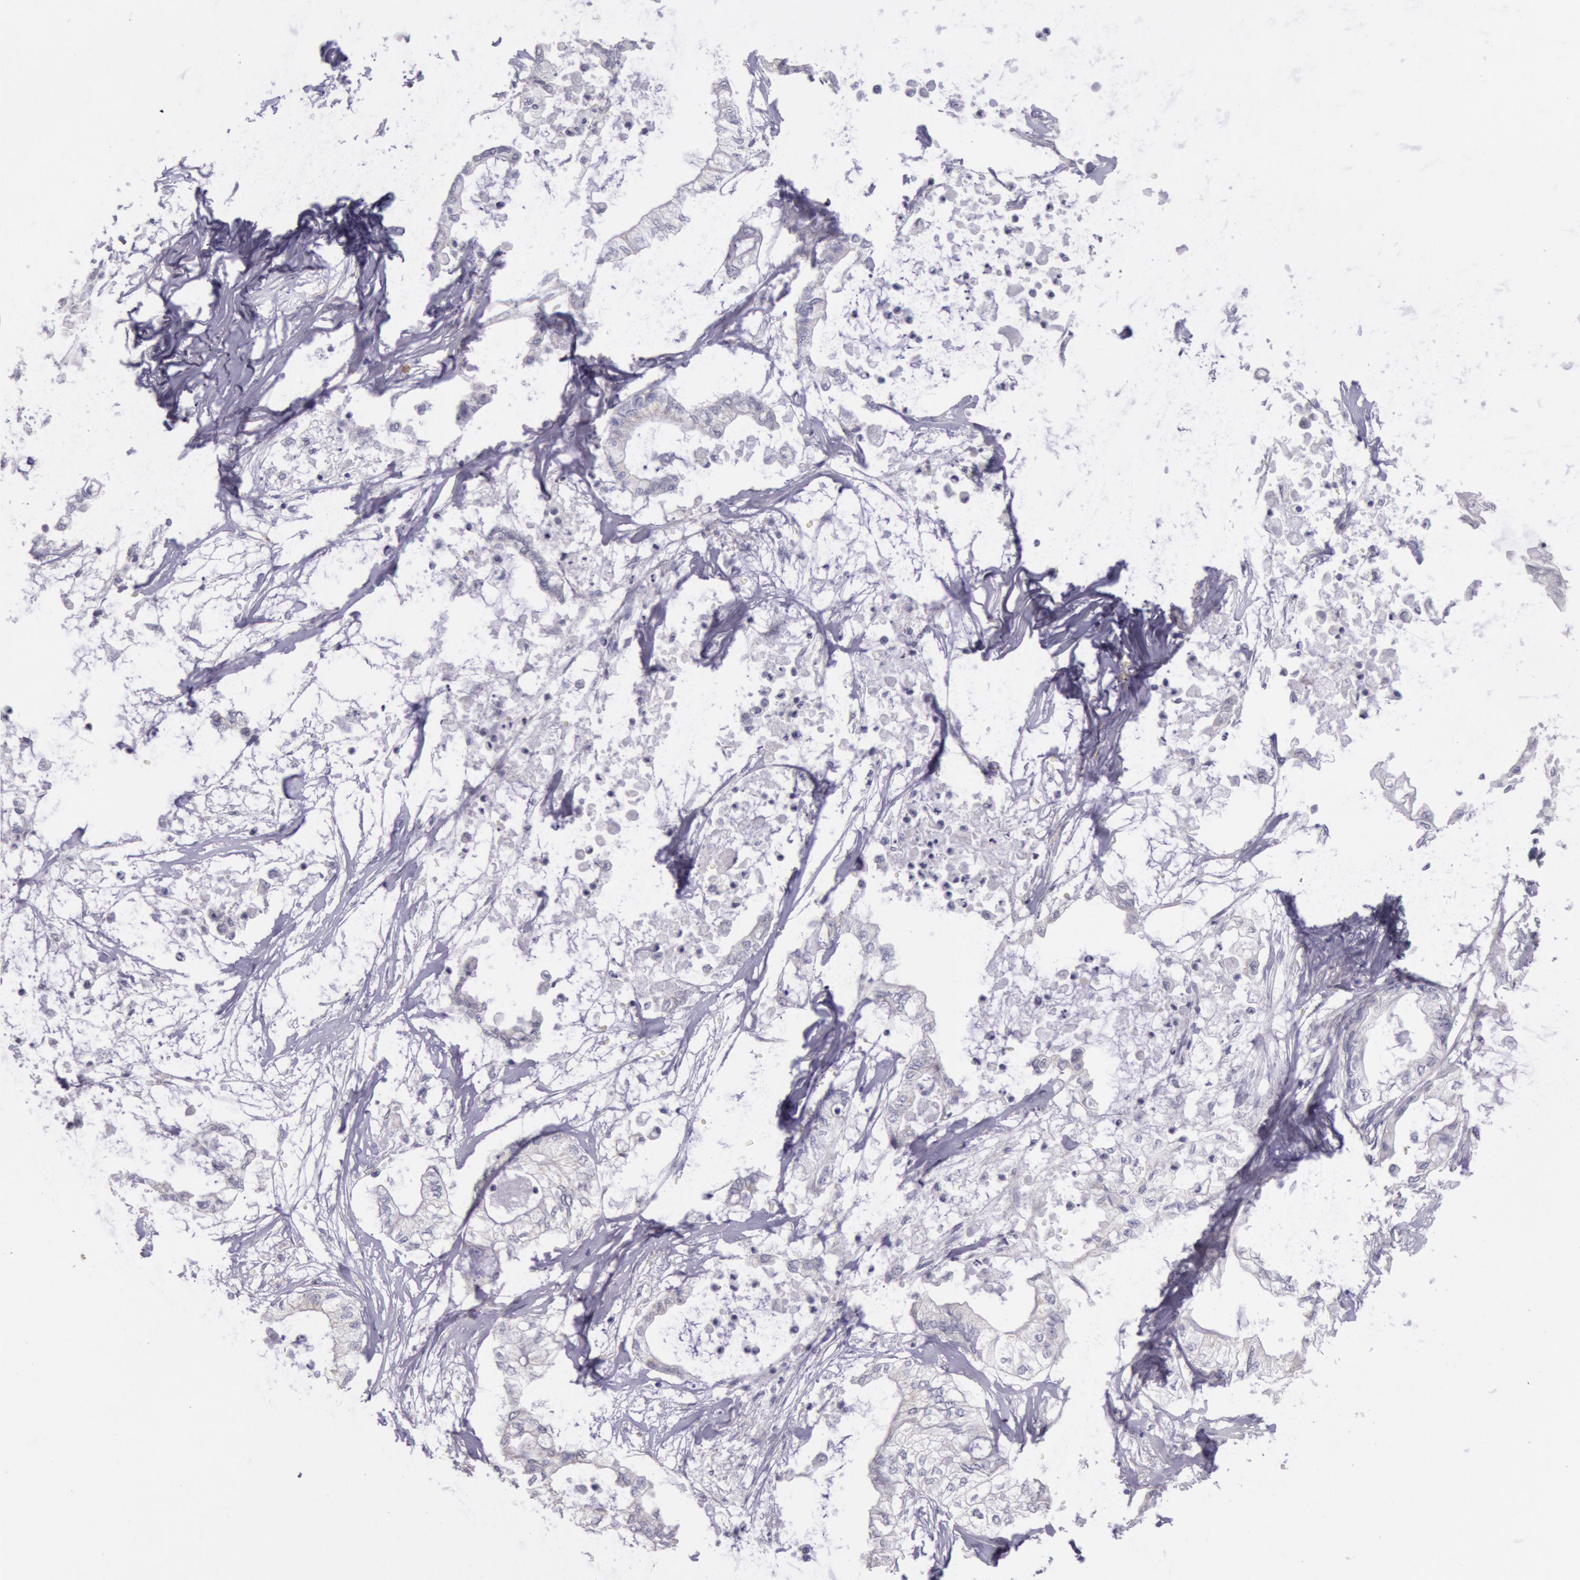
{"staining": {"intensity": "weak", "quantity": "25%-75%", "location": "cytoplasmic/membranous"}, "tissue": "pancreatic cancer", "cell_type": "Tumor cells", "image_type": "cancer", "snomed": [{"axis": "morphology", "description": "Adenocarcinoma, NOS"}, {"axis": "topography", "description": "Pancreas"}], "caption": "Pancreatic cancer was stained to show a protein in brown. There is low levels of weak cytoplasmic/membranous positivity in about 25%-75% of tumor cells.", "gene": "FRMD6", "patient": {"sex": "male", "age": 79}}